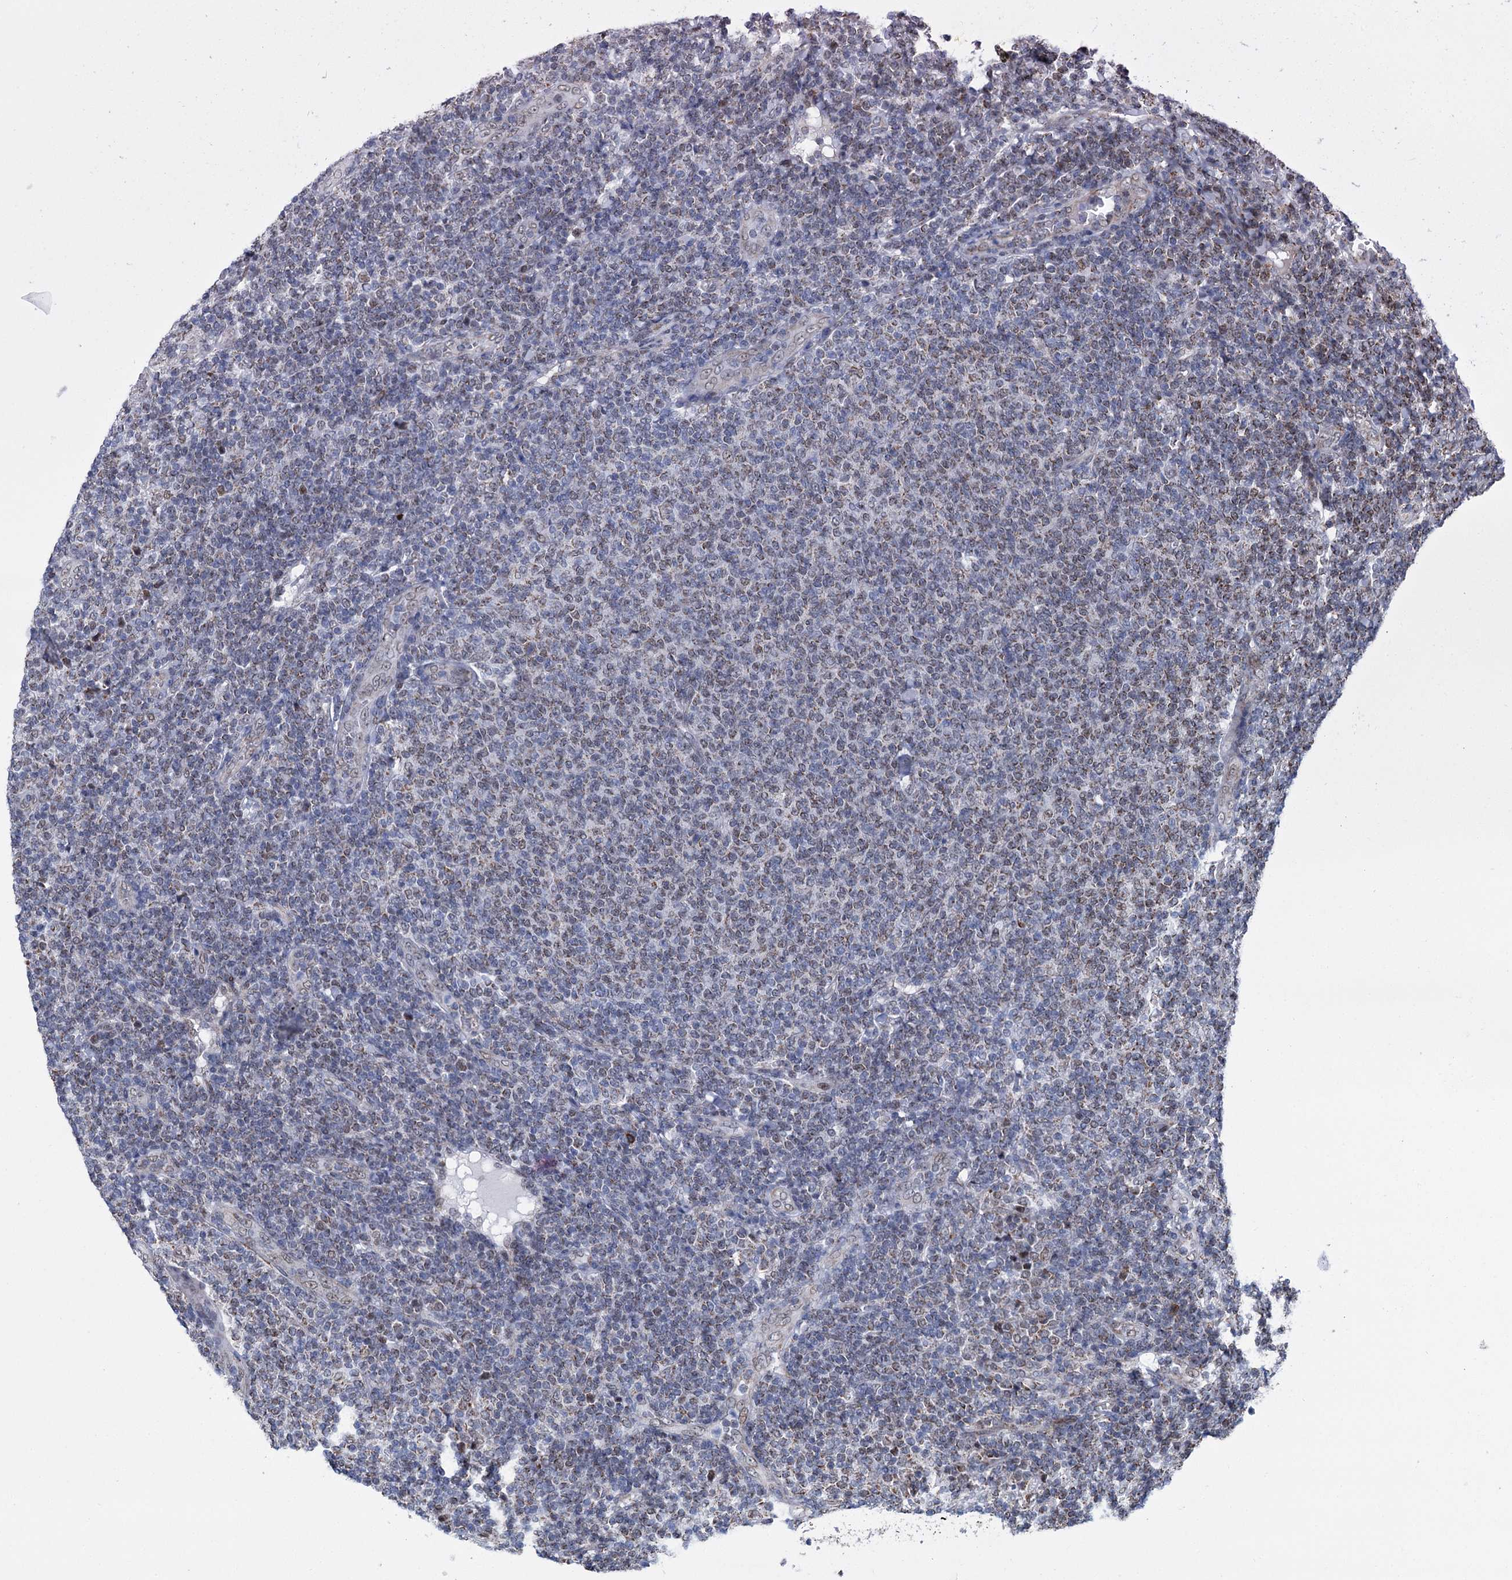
{"staining": {"intensity": "weak", "quantity": "25%-75%", "location": "cytoplasmic/membranous"}, "tissue": "lymphoma", "cell_type": "Tumor cells", "image_type": "cancer", "snomed": [{"axis": "morphology", "description": "Malignant lymphoma, non-Hodgkin's type, Low grade"}, {"axis": "topography", "description": "Lymph node"}], "caption": "Malignant lymphoma, non-Hodgkin's type (low-grade) tissue displays weak cytoplasmic/membranous staining in approximately 25%-75% of tumor cells, visualized by immunohistochemistry. The staining is performed using DAB (3,3'-diaminobenzidine) brown chromogen to label protein expression. The nuclei are counter-stained blue using hematoxylin.", "gene": "MORN3", "patient": {"sex": "male", "age": 66}}